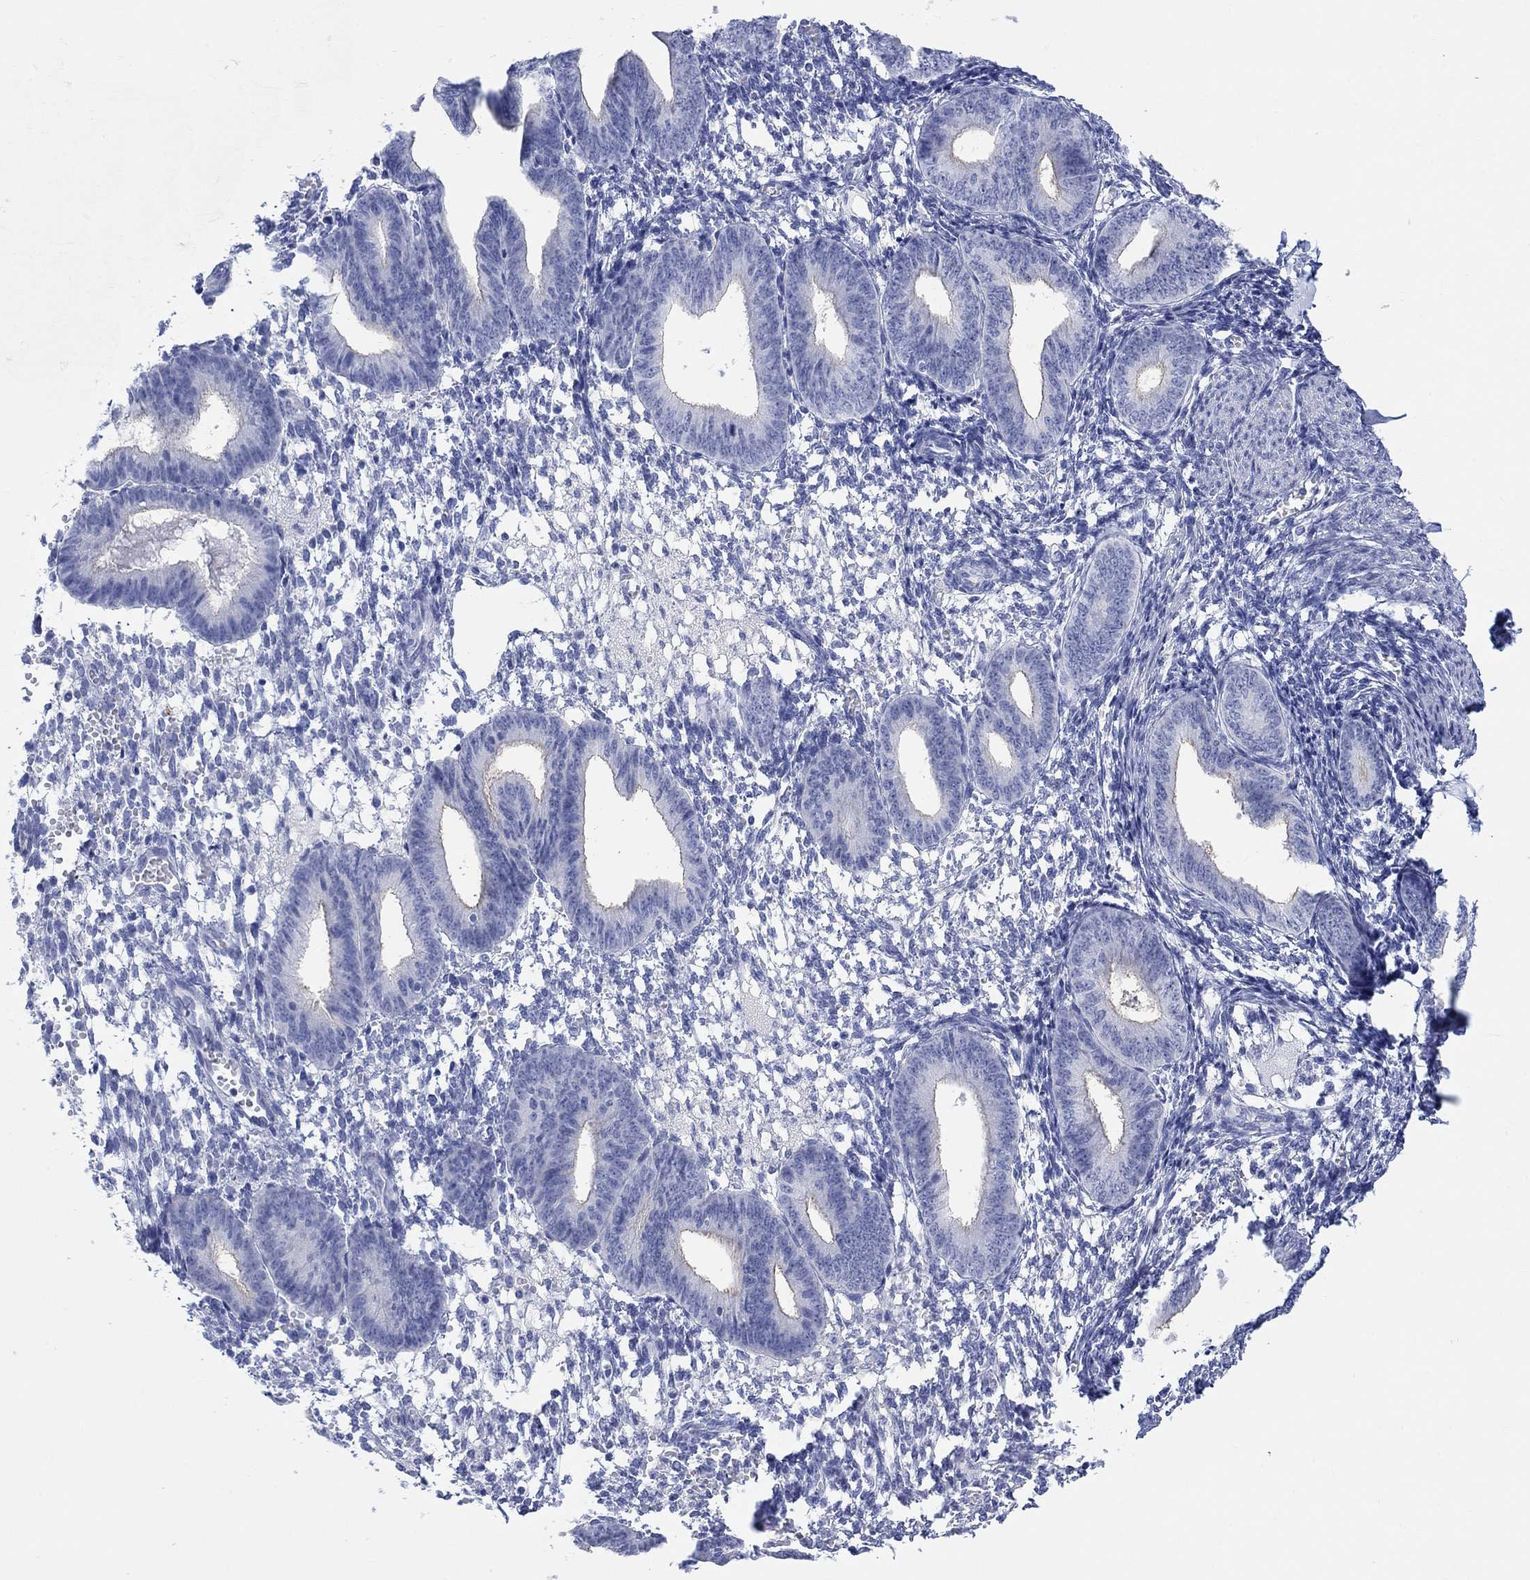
{"staining": {"intensity": "negative", "quantity": "none", "location": "none"}, "tissue": "endometrium", "cell_type": "Cells in endometrial stroma", "image_type": "normal", "snomed": [{"axis": "morphology", "description": "Normal tissue, NOS"}, {"axis": "topography", "description": "Endometrium"}], "caption": "The image displays no significant staining in cells in endometrial stroma of endometrium. (DAB immunohistochemistry (IHC) with hematoxylin counter stain).", "gene": "XIRP2", "patient": {"sex": "female", "age": 39}}